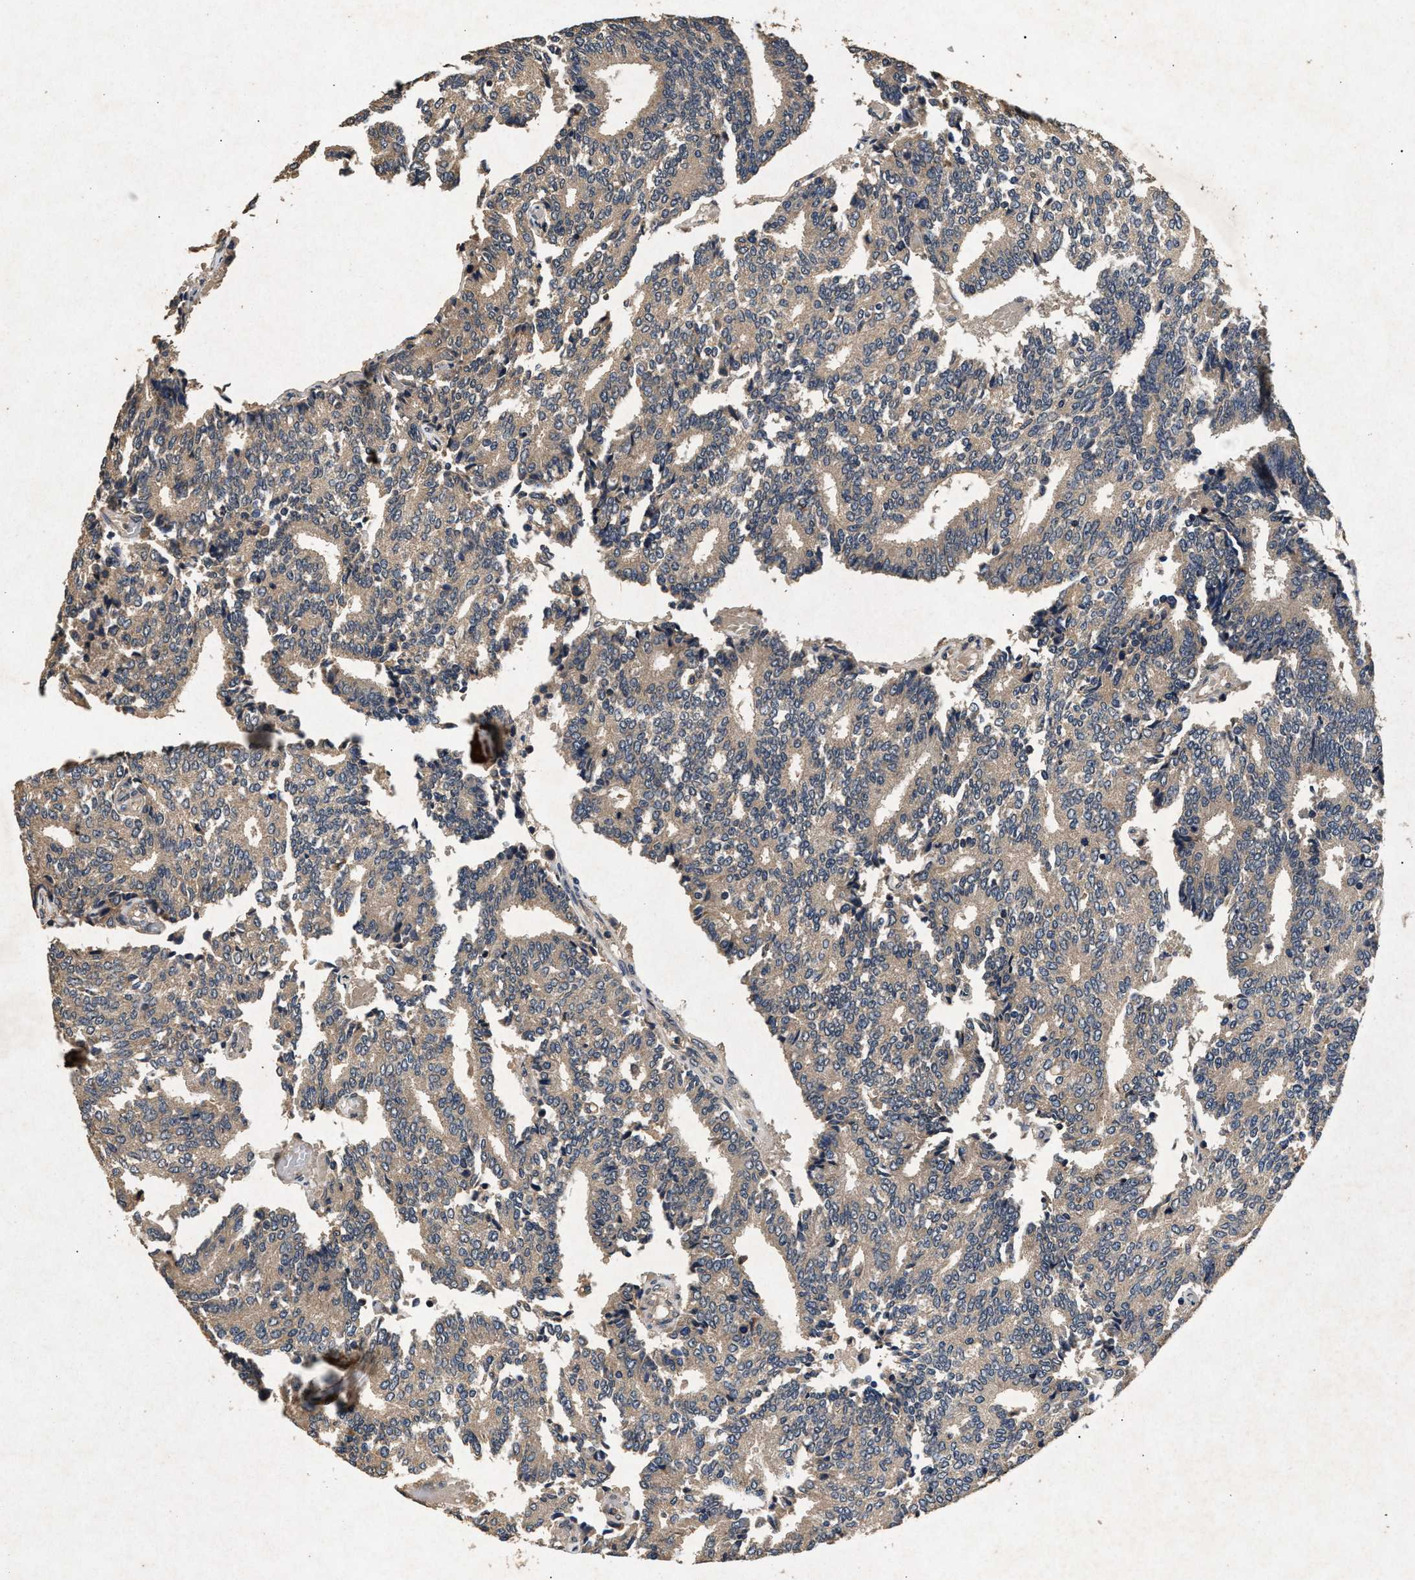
{"staining": {"intensity": "weak", "quantity": ">75%", "location": "cytoplasmic/membranous"}, "tissue": "prostate cancer", "cell_type": "Tumor cells", "image_type": "cancer", "snomed": [{"axis": "morphology", "description": "Adenocarcinoma, High grade"}, {"axis": "topography", "description": "Prostate"}], "caption": "Approximately >75% of tumor cells in prostate high-grade adenocarcinoma reveal weak cytoplasmic/membranous protein positivity as visualized by brown immunohistochemical staining.", "gene": "PPP1CC", "patient": {"sex": "male", "age": 55}}